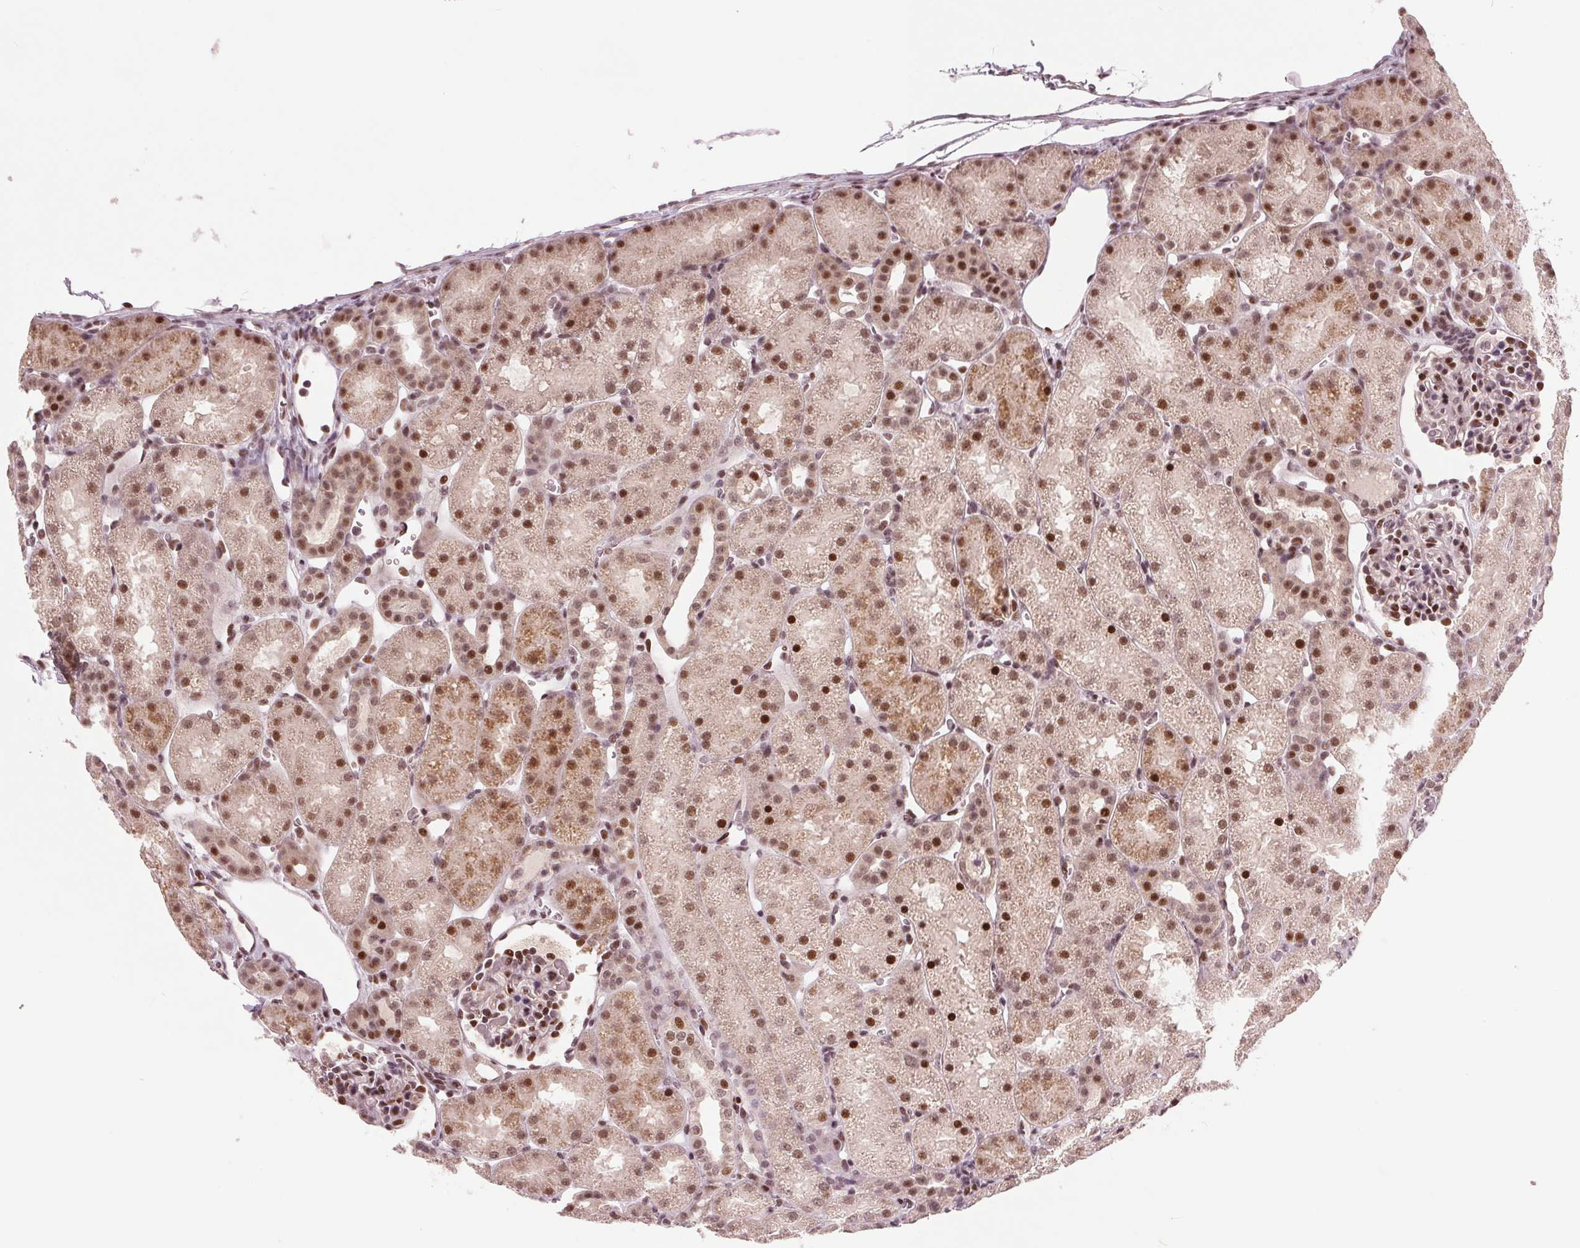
{"staining": {"intensity": "moderate", "quantity": ">75%", "location": "nuclear"}, "tissue": "kidney", "cell_type": "Cells in glomeruli", "image_type": "normal", "snomed": [{"axis": "morphology", "description": "Normal tissue, NOS"}, {"axis": "topography", "description": "Kidney"}], "caption": "A high-resolution micrograph shows immunohistochemistry (IHC) staining of benign kidney, which reveals moderate nuclear staining in about >75% of cells in glomeruli.", "gene": "TTC34", "patient": {"sex": "male", "age": 2}}